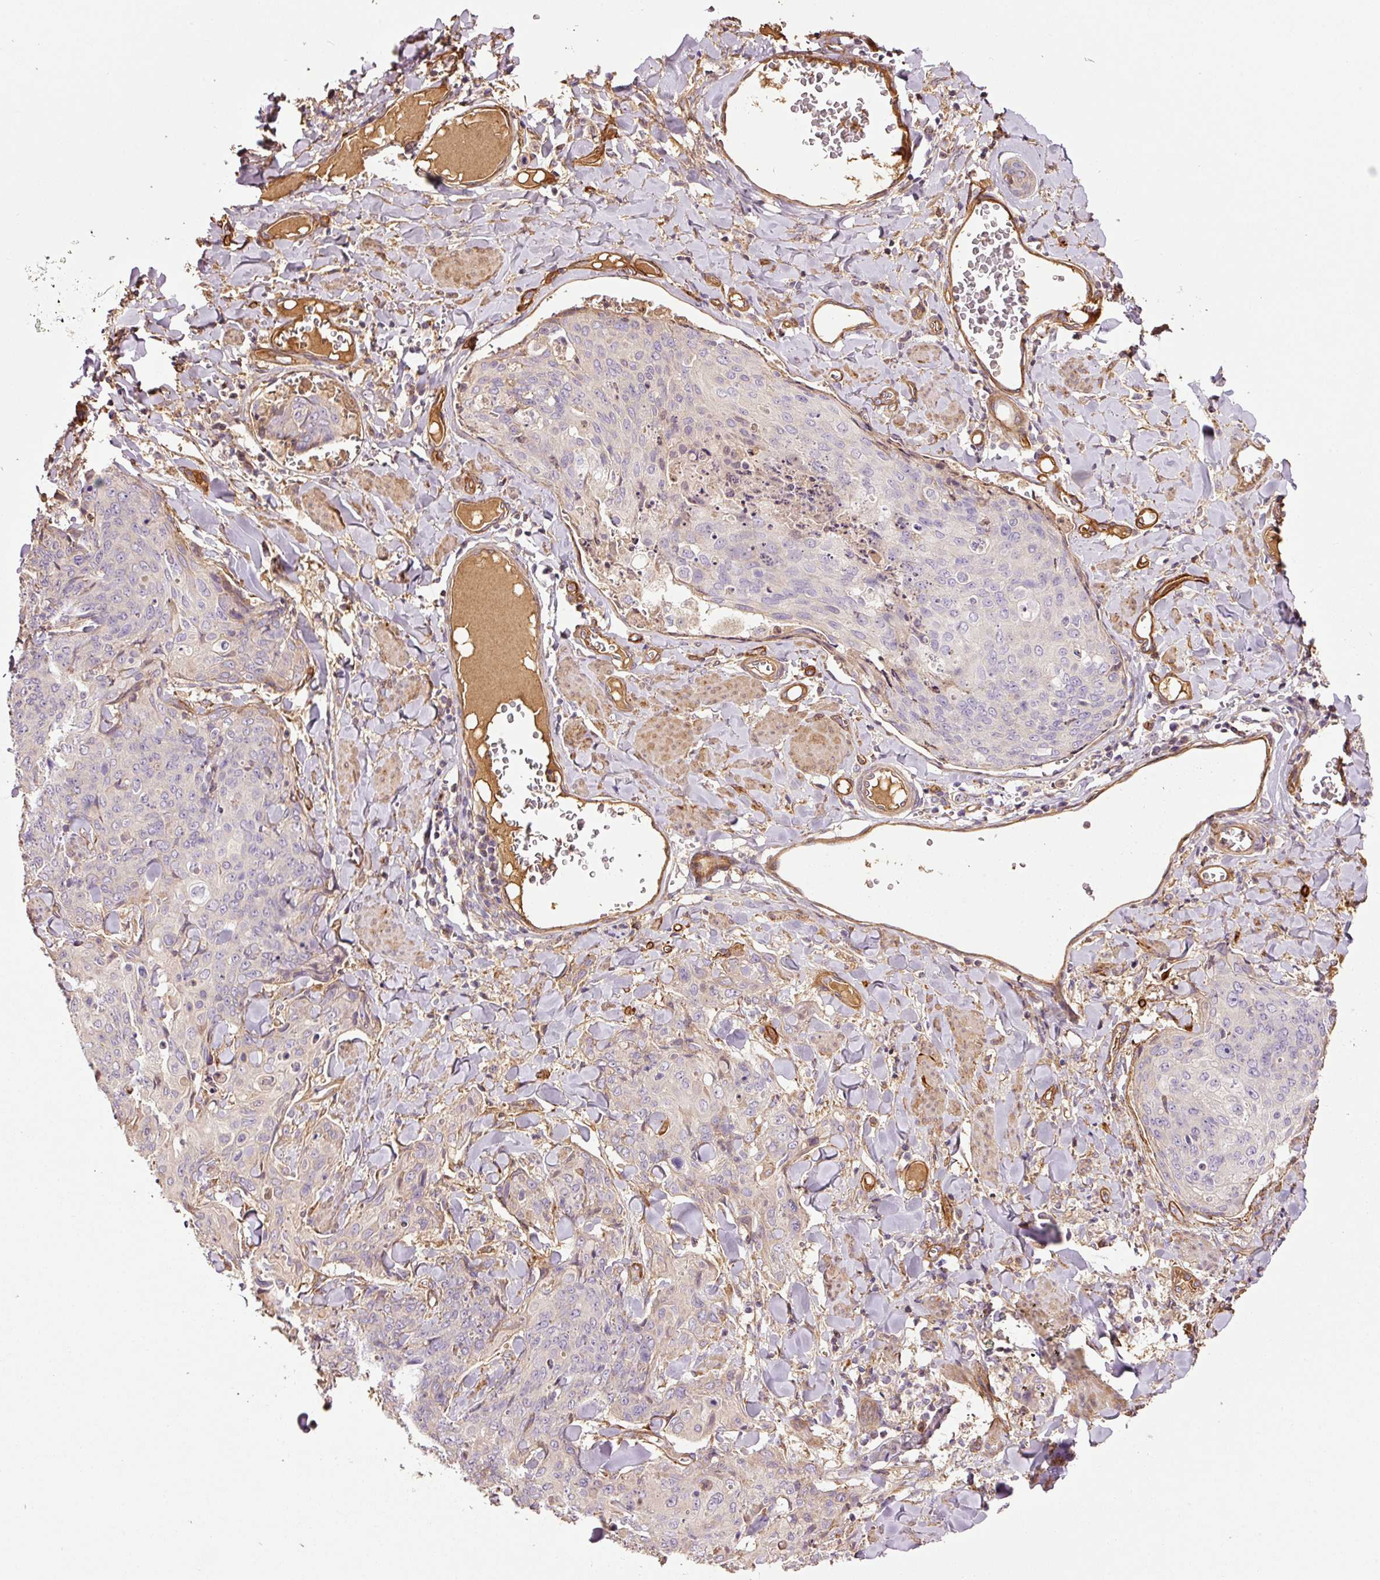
{"staining": {"intensity": "negative", "quantity": "none", "location": "none"}, "tissue": "skin cancer", "cell_type": "Tumor cells", "image_type": "cancer", "snomed": [{"axis": "morphology", "description": "Squamous cell carcinoma, NOS"}, {"axis": "topography", "description": "Skin"}, {"axis": "topography", "description": "Vulva"}], "caption": "Tumor cells are negative for brown protein staining in skin cancer.", "gene": "NID2", "patient": {"sex": "female", "age": 85}}